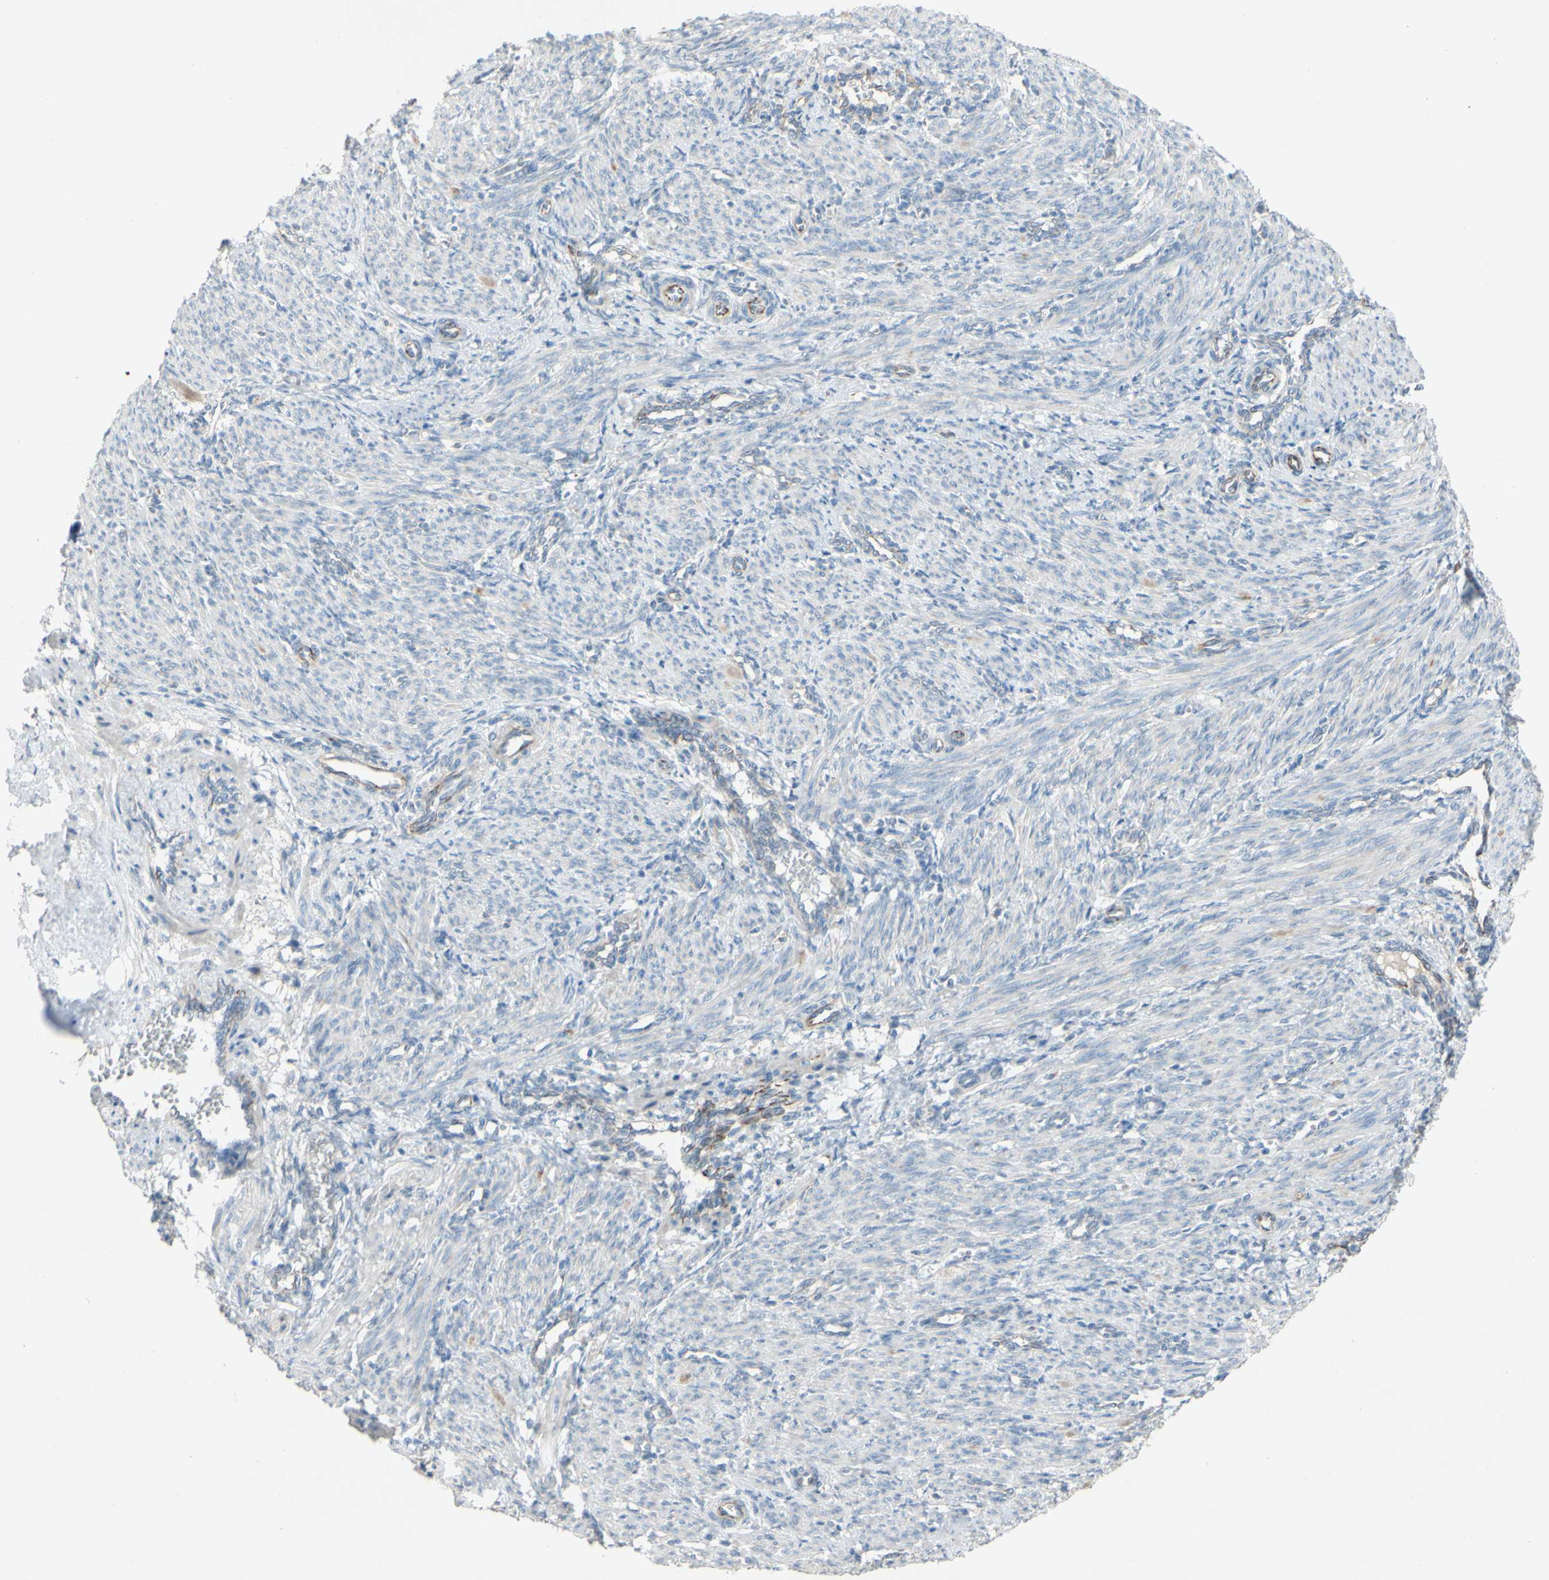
{"staining": {"intensity": "negative", "quantity": "none", "location": "none"}, "tissue": "smooth muscle", "cell_type": "Smooth muscle cells", "image_type": "normal", "snomed": [{"axis": "morphology", "description": "Normal tissue, NOS"}, {"axis": "topography", "description": "Endometrium"}], "caption": "Smooth muscle cells are negative for brown protein staining in unremarkable smooth muscle. (Immunohistochemistry (ihc), brightfield microscopy, high magnification).", "gene": "CDCP1", "patient": {"sex": "female", "age": 33}}